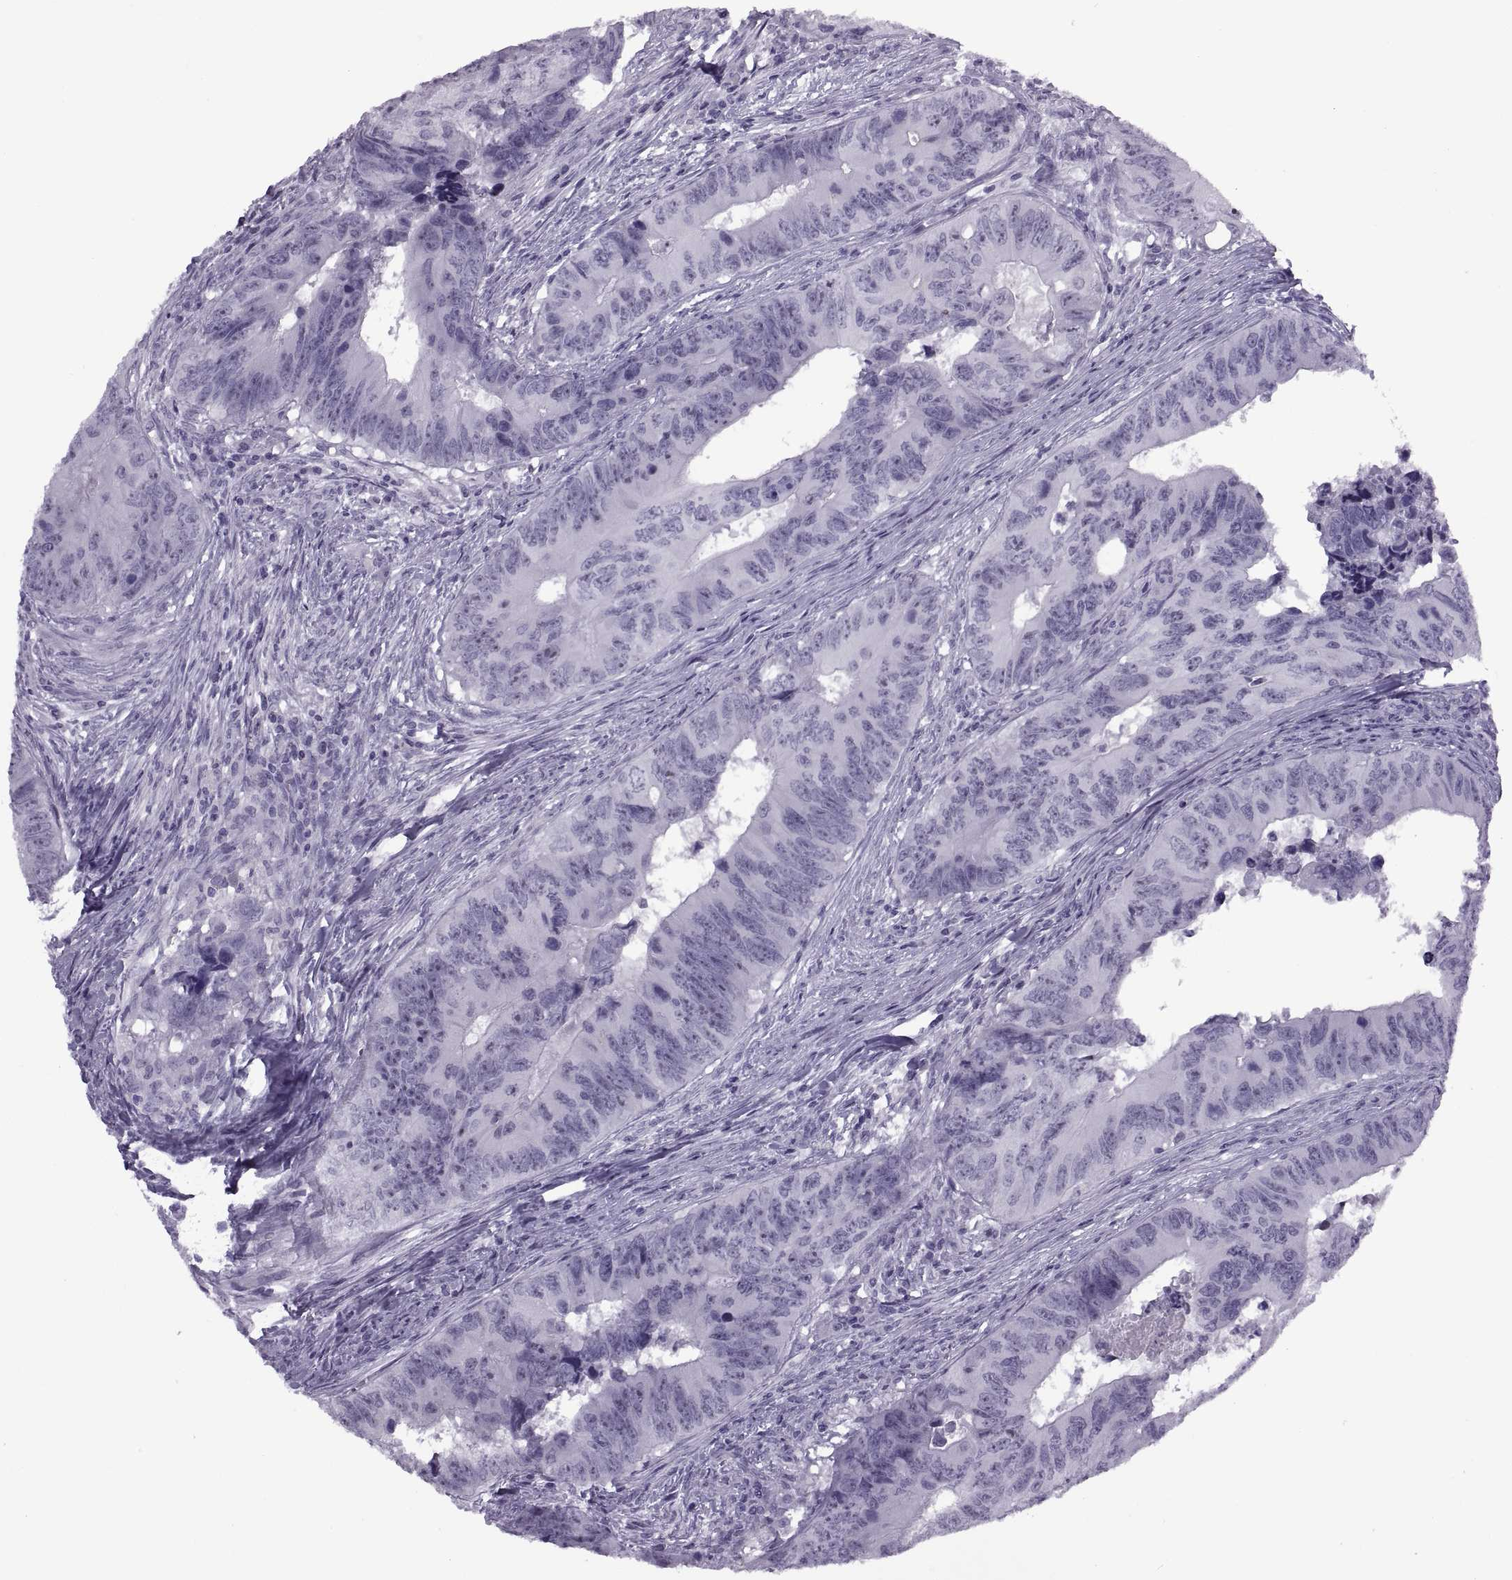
{"staining": {"intensity": "negative", "quantity": "none", "location": "none"}, "tissue": "colorectal cancer", "cell_type": "Tumor cells", "image_type": "cancer", "snomed": [{"axis": "morphology", "description": "Adenocarcinoma, NOS"}, {"axis": "topography", "description": "Colon"}], "caption": "Protein analysis of colorectal cancer (adenocarcinoma) displays no significant staining in tumor cells. (DAB (3,3'-diaminobenzidine) IHC with hematoxylin counter stain).", "gene": "FAM24A", "patient": {"sex": "female", "age": 82}}